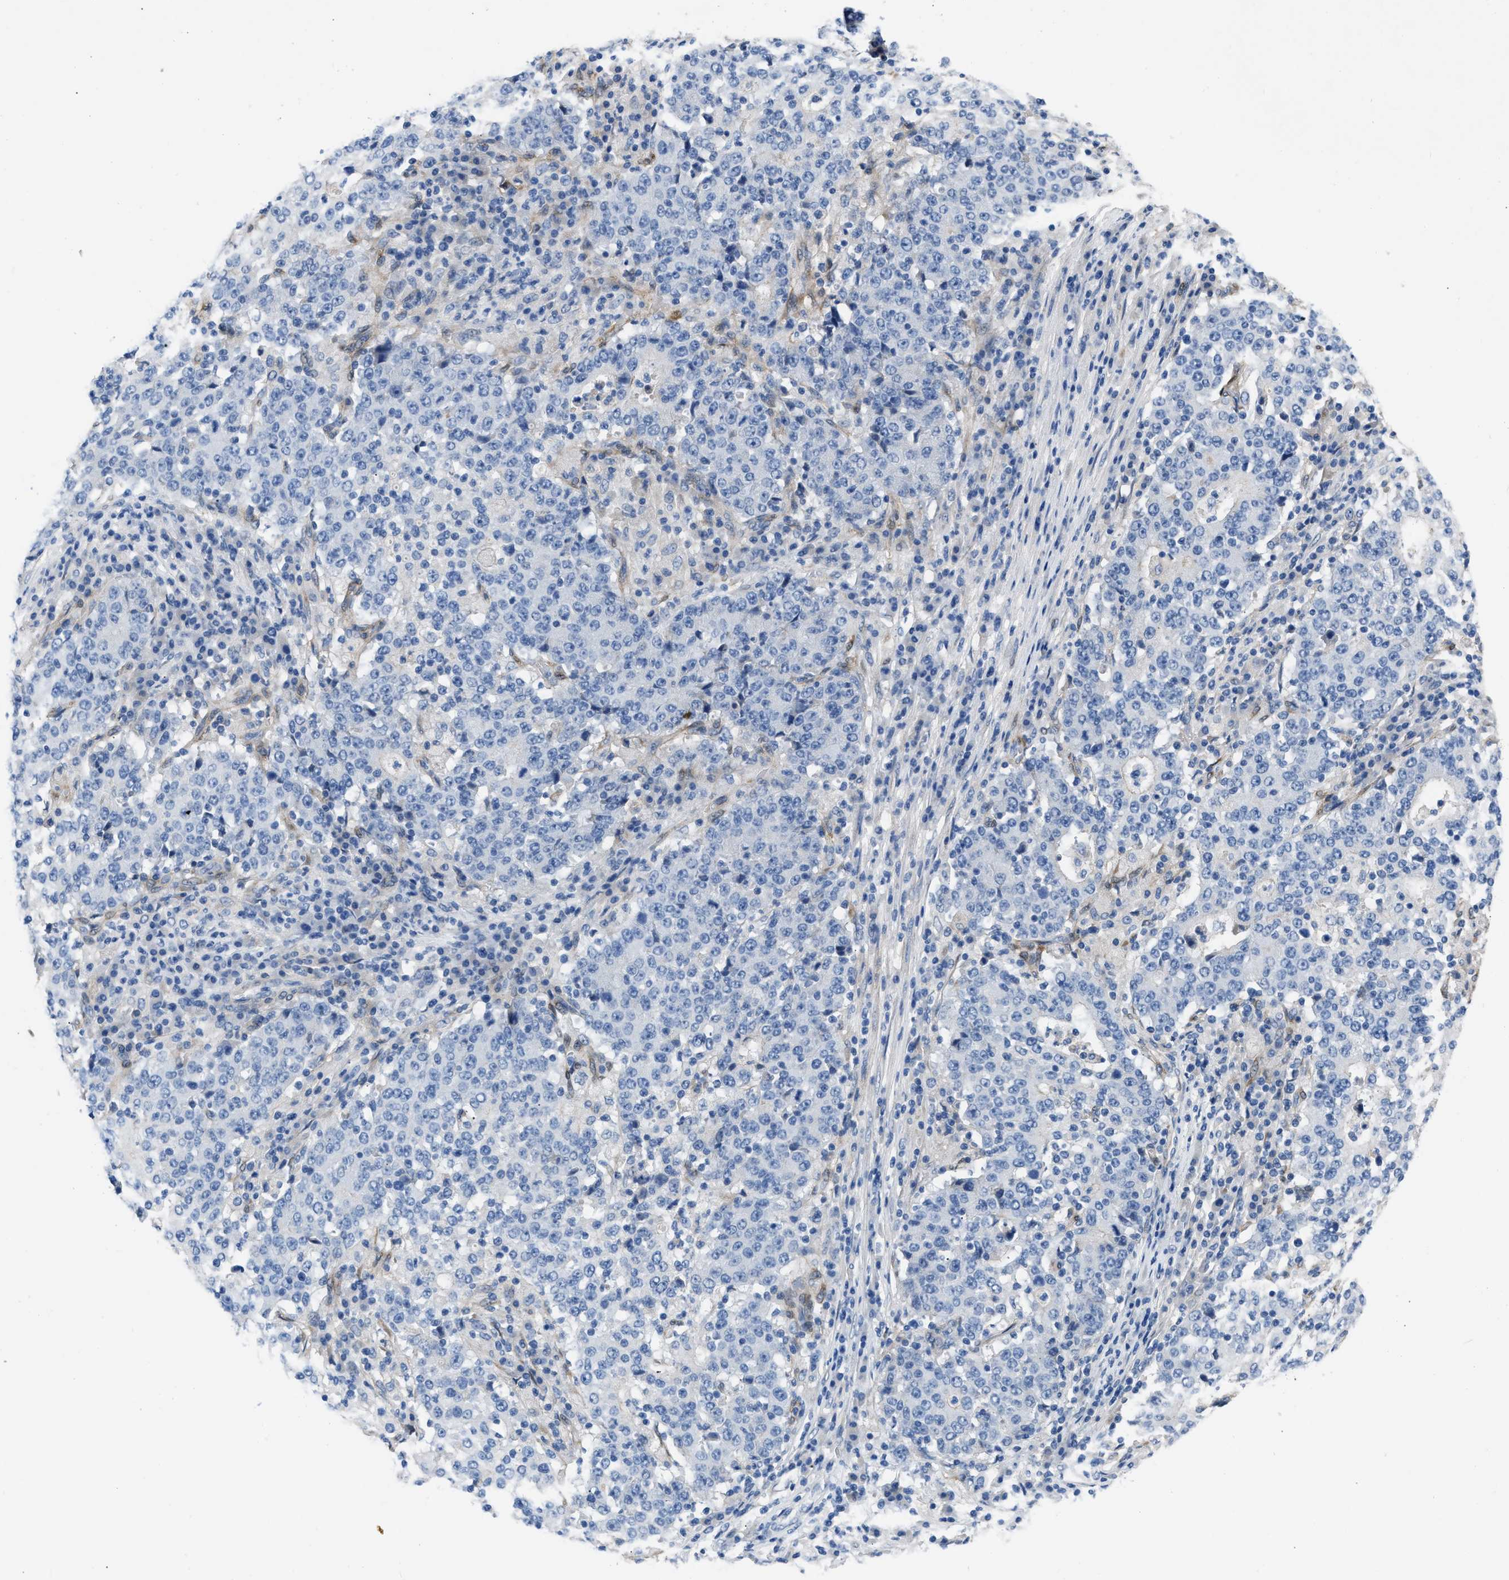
{"staining": {"intensity": "negative", "quantity": "none", "location": "none"}, "tissue": "stomach cancer", "cell_type": "Tumor cells", "image_type": "cancer", "snomed": [{"axis": "morphology", "description": "Adenocarcinoma, NOS"}, {"axis": "topography", "description": "Stomach"}], "caption": "An immunohistochemistry photomicrograph of adenocarcinoma (stomach) is shown. There is no staining in tumor cells of adenocarcinoma (stomach). (DAB immunohistochemistry (IHC) visualized using brightfield microscopy, high magnification).", "gene": "RBP1", "patient": {"sex": "male", "age": 59}}